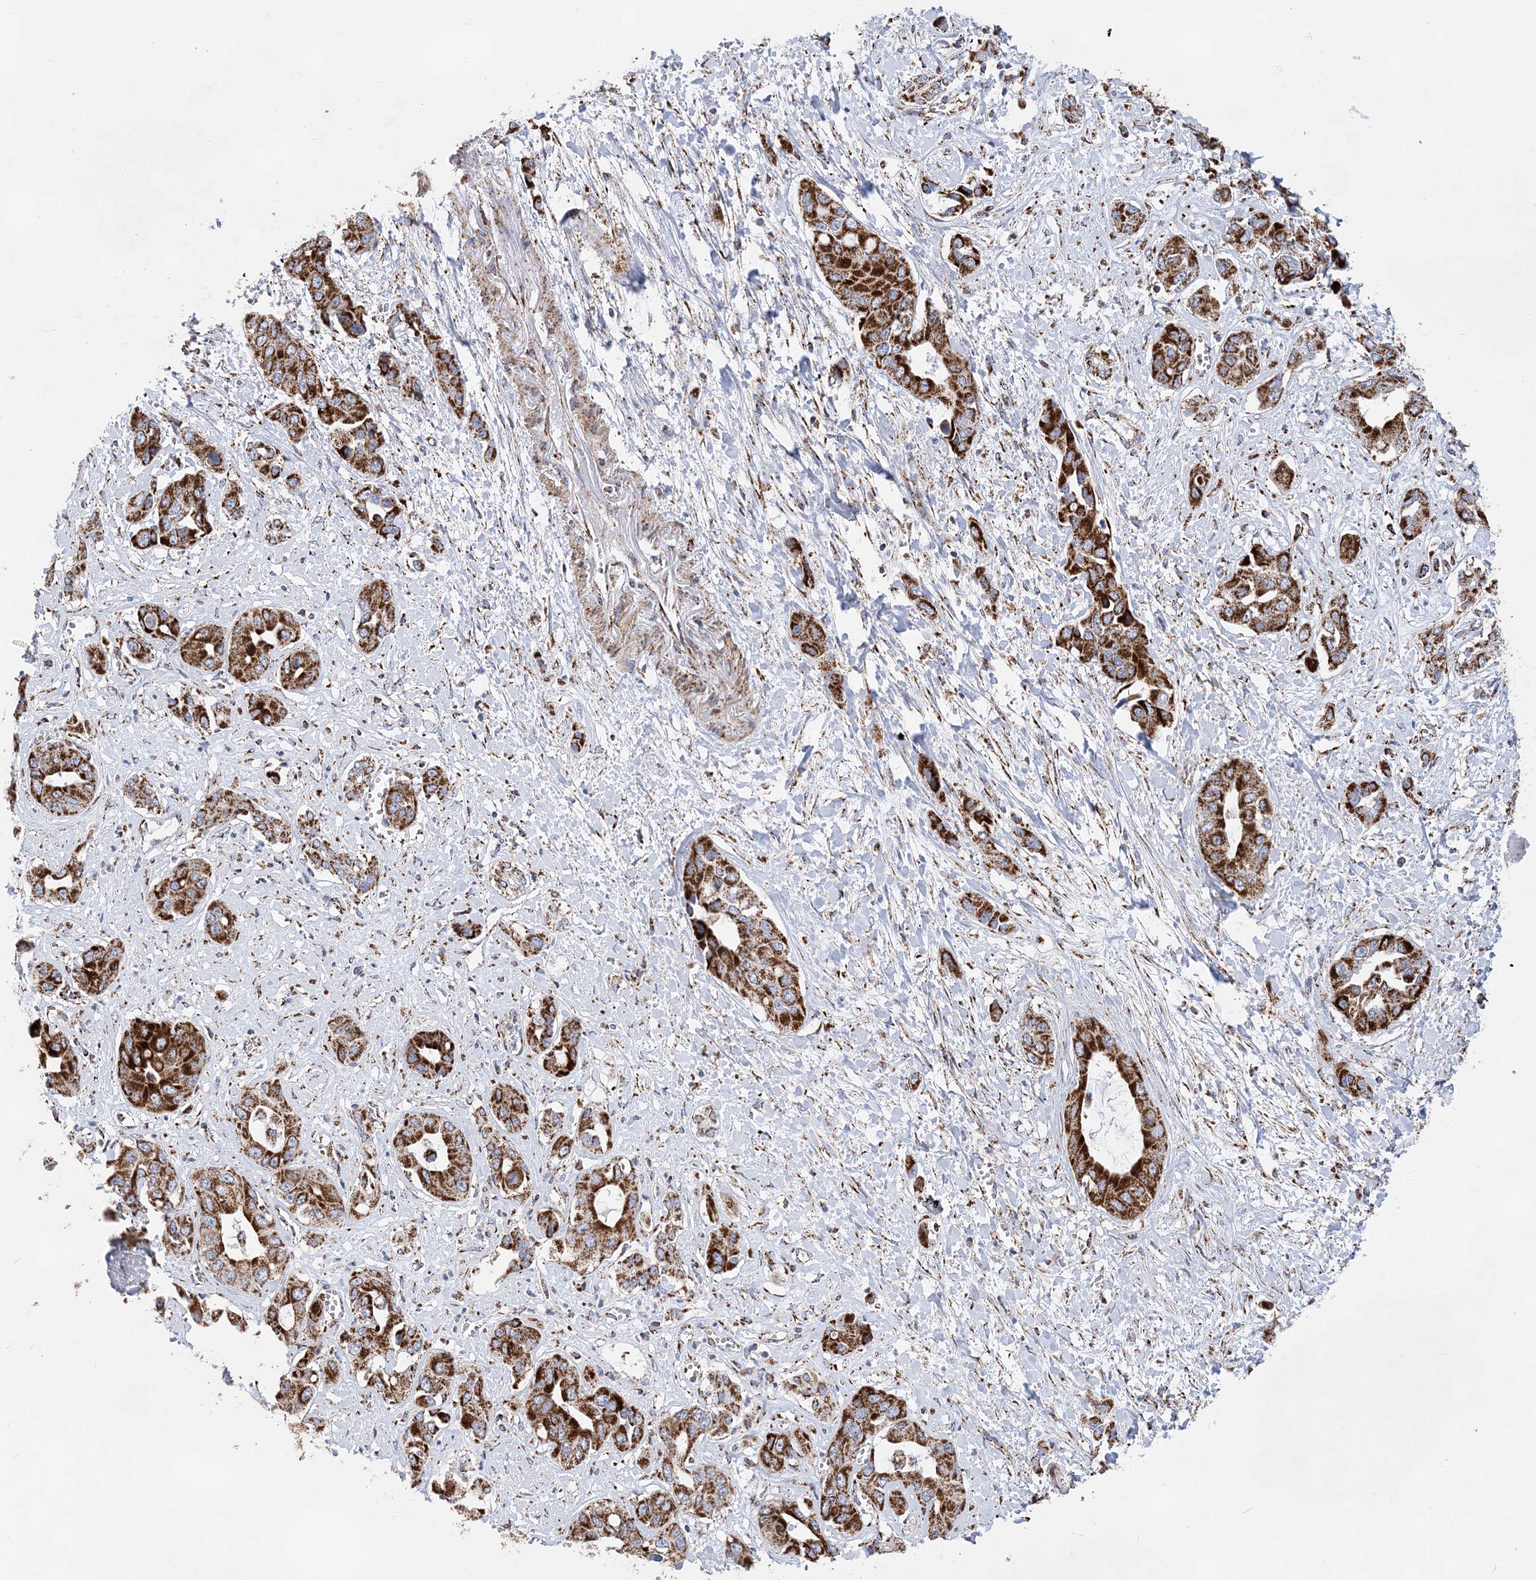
{"staining": {"intensity": "strong", "quantity": ">75%", "location": "cytoplasmic/membranous"}, "tissue": "liver cancer", "cell_type": "Tumor cells", "image_type": "cancer", "snomed": [{"axis": "morphology", "description": "Cholangiocarcinoma"}, {"axis": "topography", "description": "Liver"}], "caption": "The immunohistochemical stain highlights strong cytoplasmic/membranous expression in tumor cells of liver cholangiocarcinoma tissue.", "gene": "ACOT9", "patient": {"sex": "female", "age": 52}}